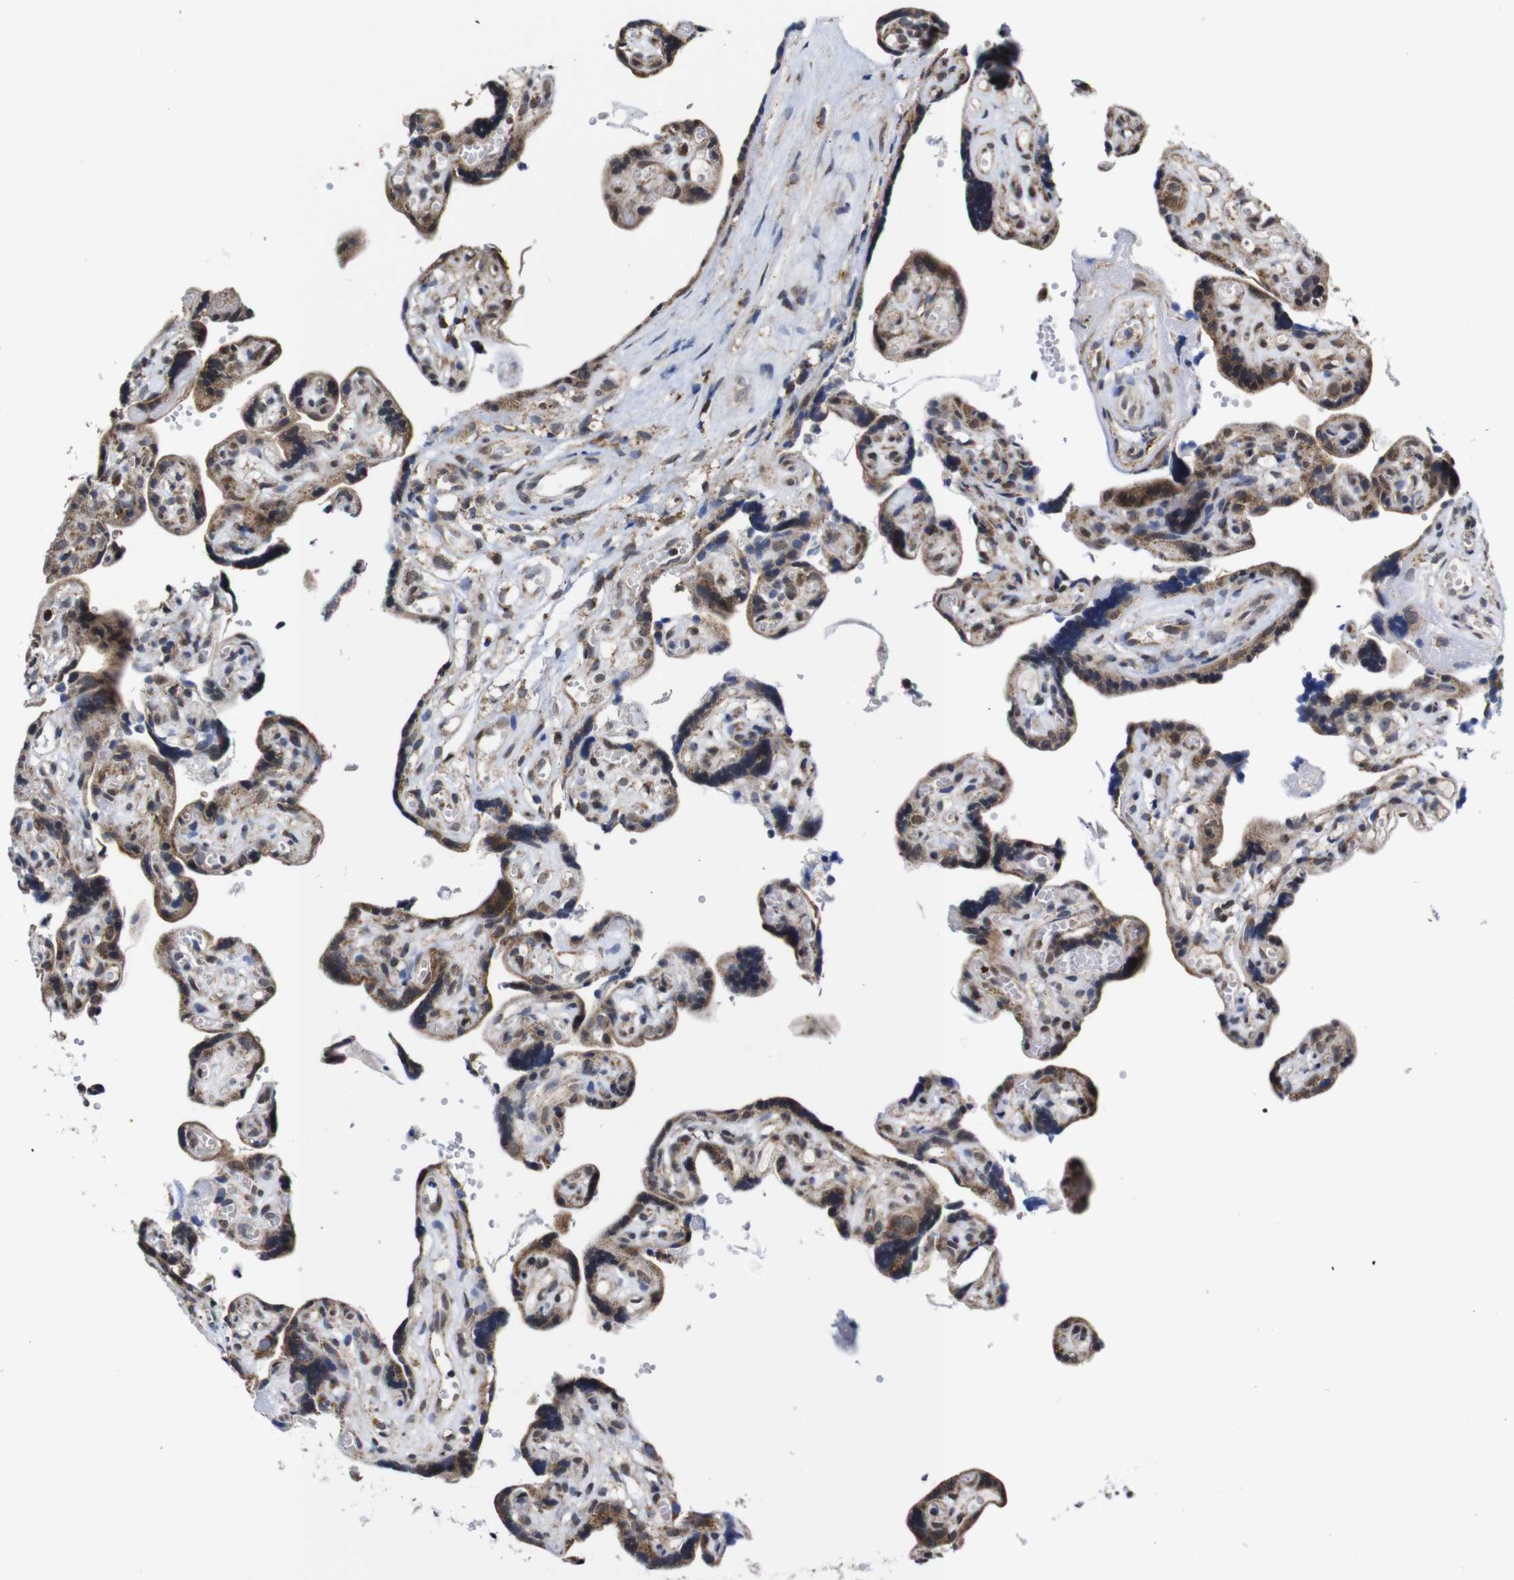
{"staining": {"intensity": "moderate", "quantity": "25%-75%", "location": "cytoplasmic/membranous"}, "tissue": "placenta", "cell_type": "Decidual cells", "image_type": "normal", "snomed": [{"axis": "morphology", "description": "Normal tissue, NOS"}, {"axis": "topography", "description": "Placenta"}], "caption": "Placenta stained with IHC shows moderate cytoplasmic/membranous positivity in approximately 25%-75% of decidual cells.", "gene": "C17orf80", "patient": {"sex": "female", "age": 30}}